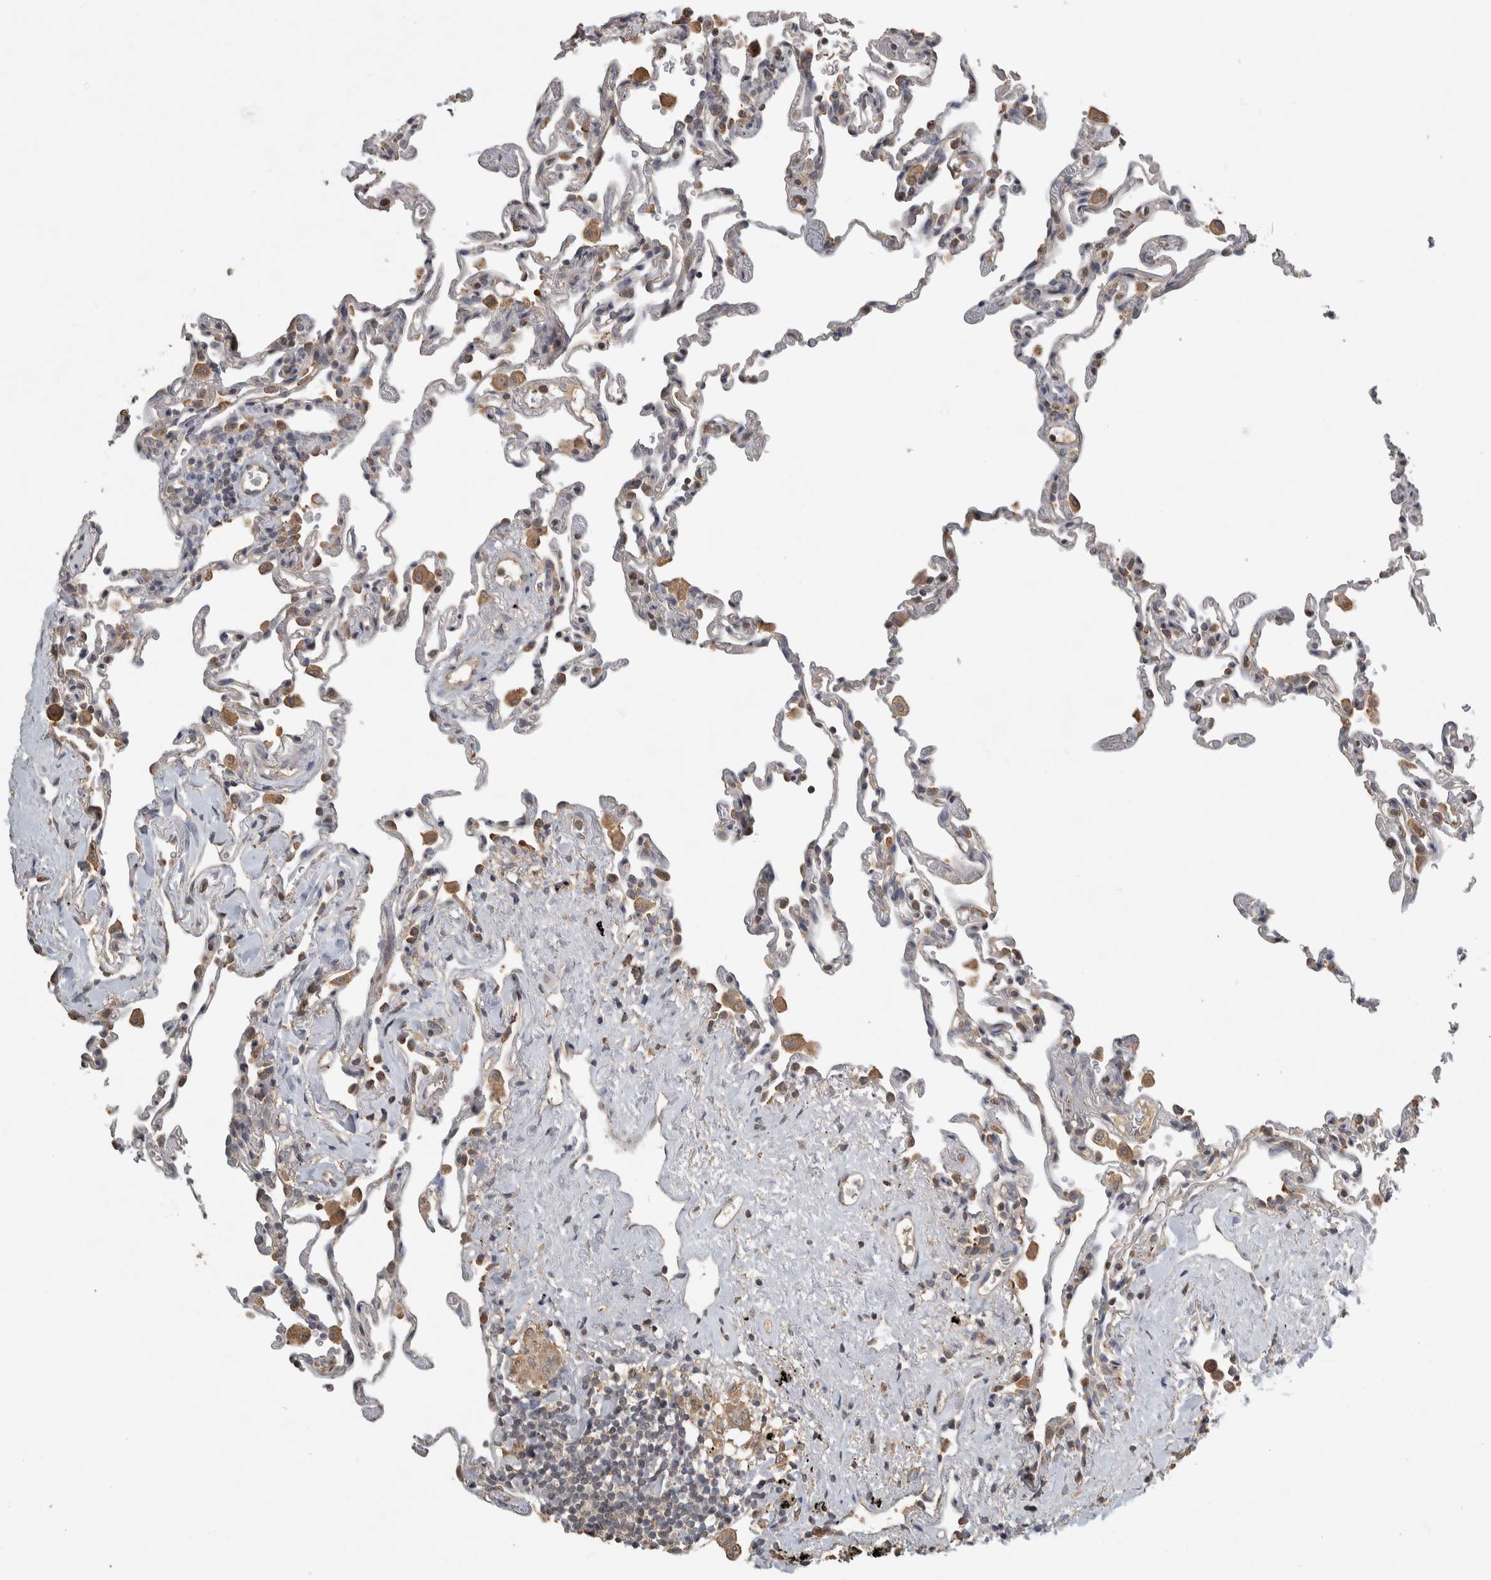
{"staining": {"intensity": "weak", "quantity": "<25%", "location": "cytoplasmic/membranous"}, "tissue": "lung", "cell_type": "Alveolar cells", "image_type": "normal", "snomed": [{"axis": "morphology", "description": "Normal tissue, NOS"}, {"axis": "topography", "description": "Lung"}], "caption": "IHC micrograph of benign lung stained for a protein (brown), which shows no expression in alveolar cells.", "gene": "EIF3H", "patient": {"sex": "male", "age": 59}}